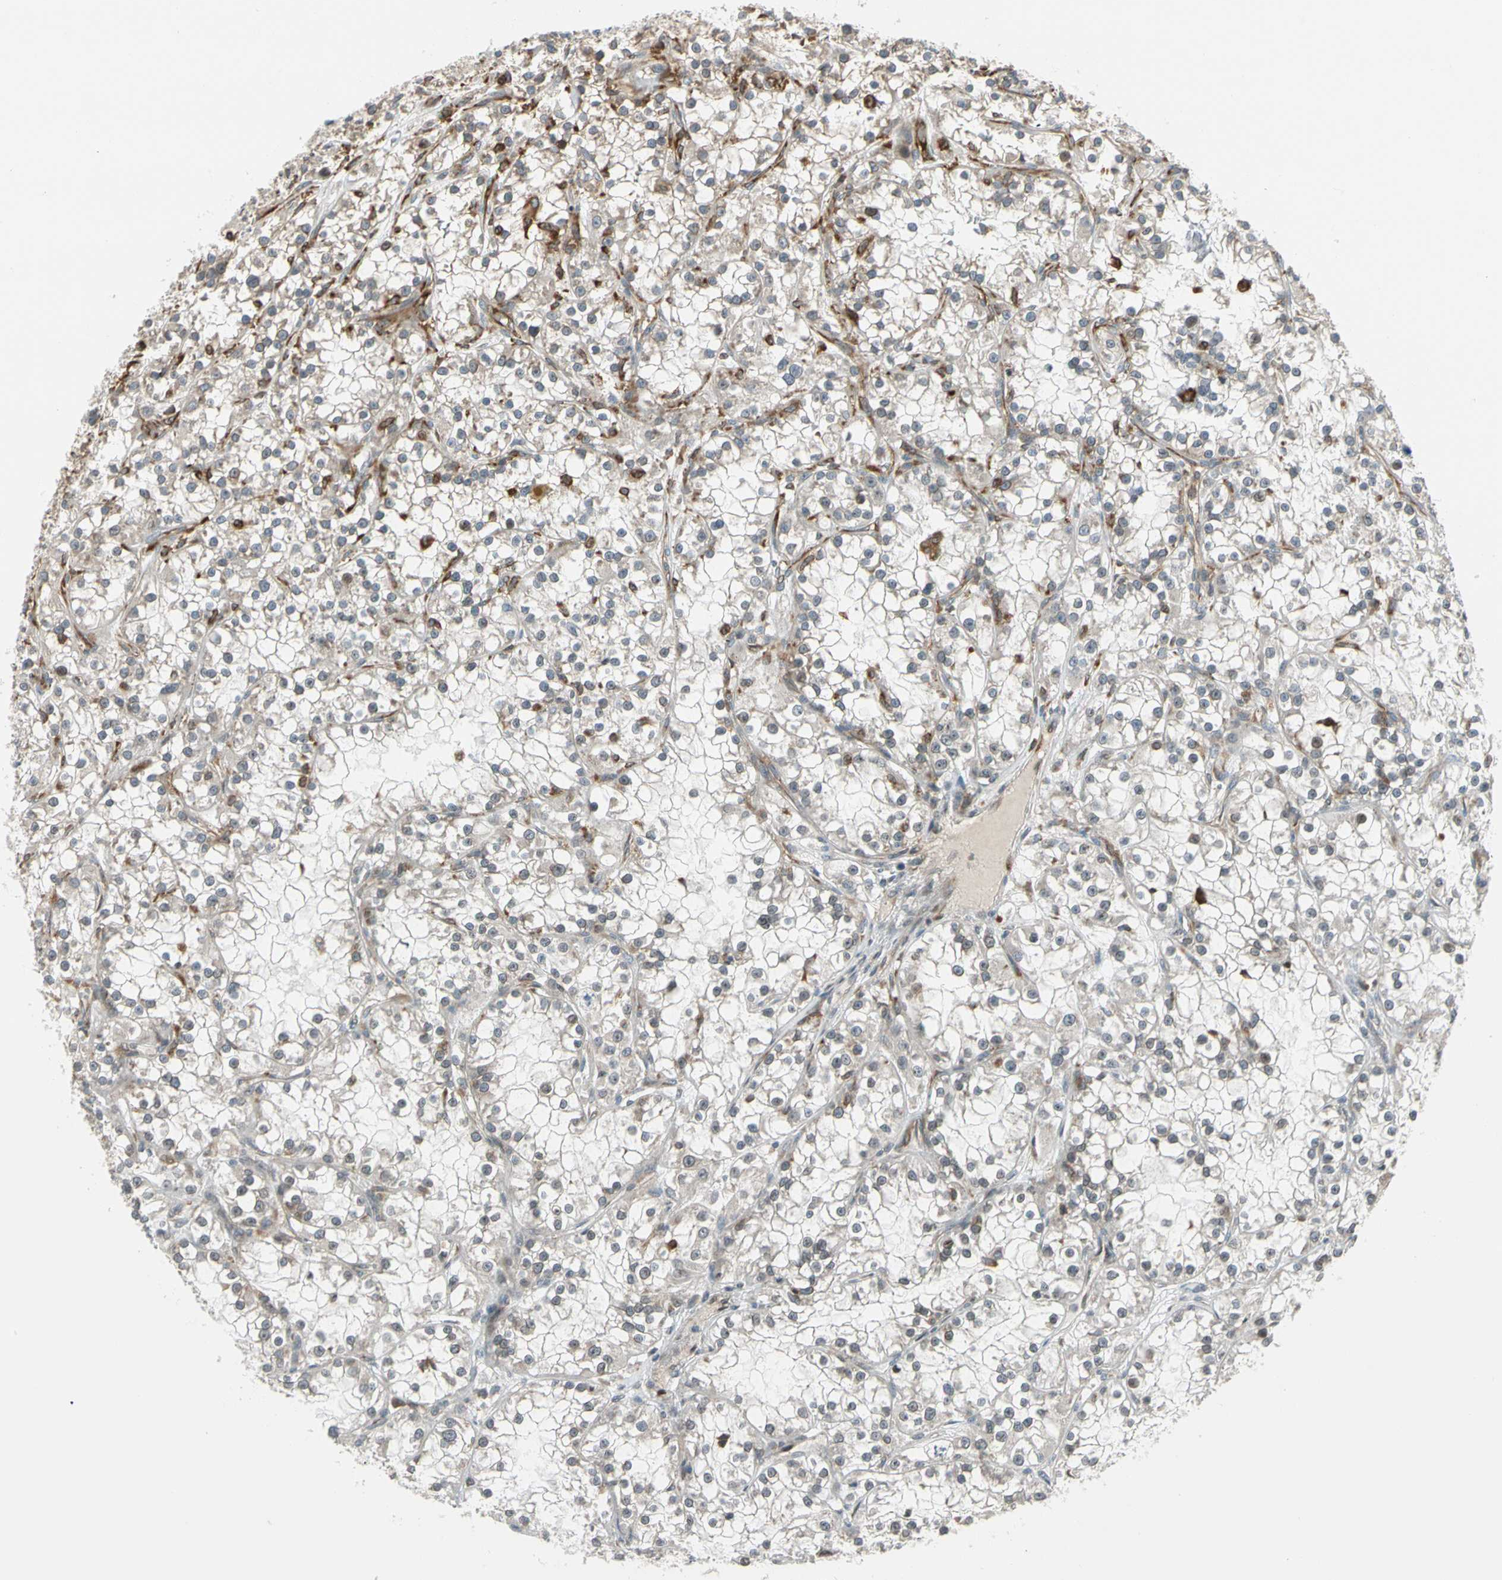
{"staining": {"intensity": "negative", "quantity": "none", "location": "none"}, "tissue": "renal cancer", "cell_type": "Tumor cells", "image_type": "cancer", "snomed": [{"axis": "morphology", "description": "Adenocarcinoma, NOS"}, {"axis": "topography", "description": "Kidney"}], "caption": "IHC photomicrograph of neoplastic tissue: human renal adenocarcinoma stained with DAB (3,3'-diaminobenzidine) shows no significant protein expression in tumor cells.", "gene": "TRIO", "patient": {"sex": "female", "age": 52}}